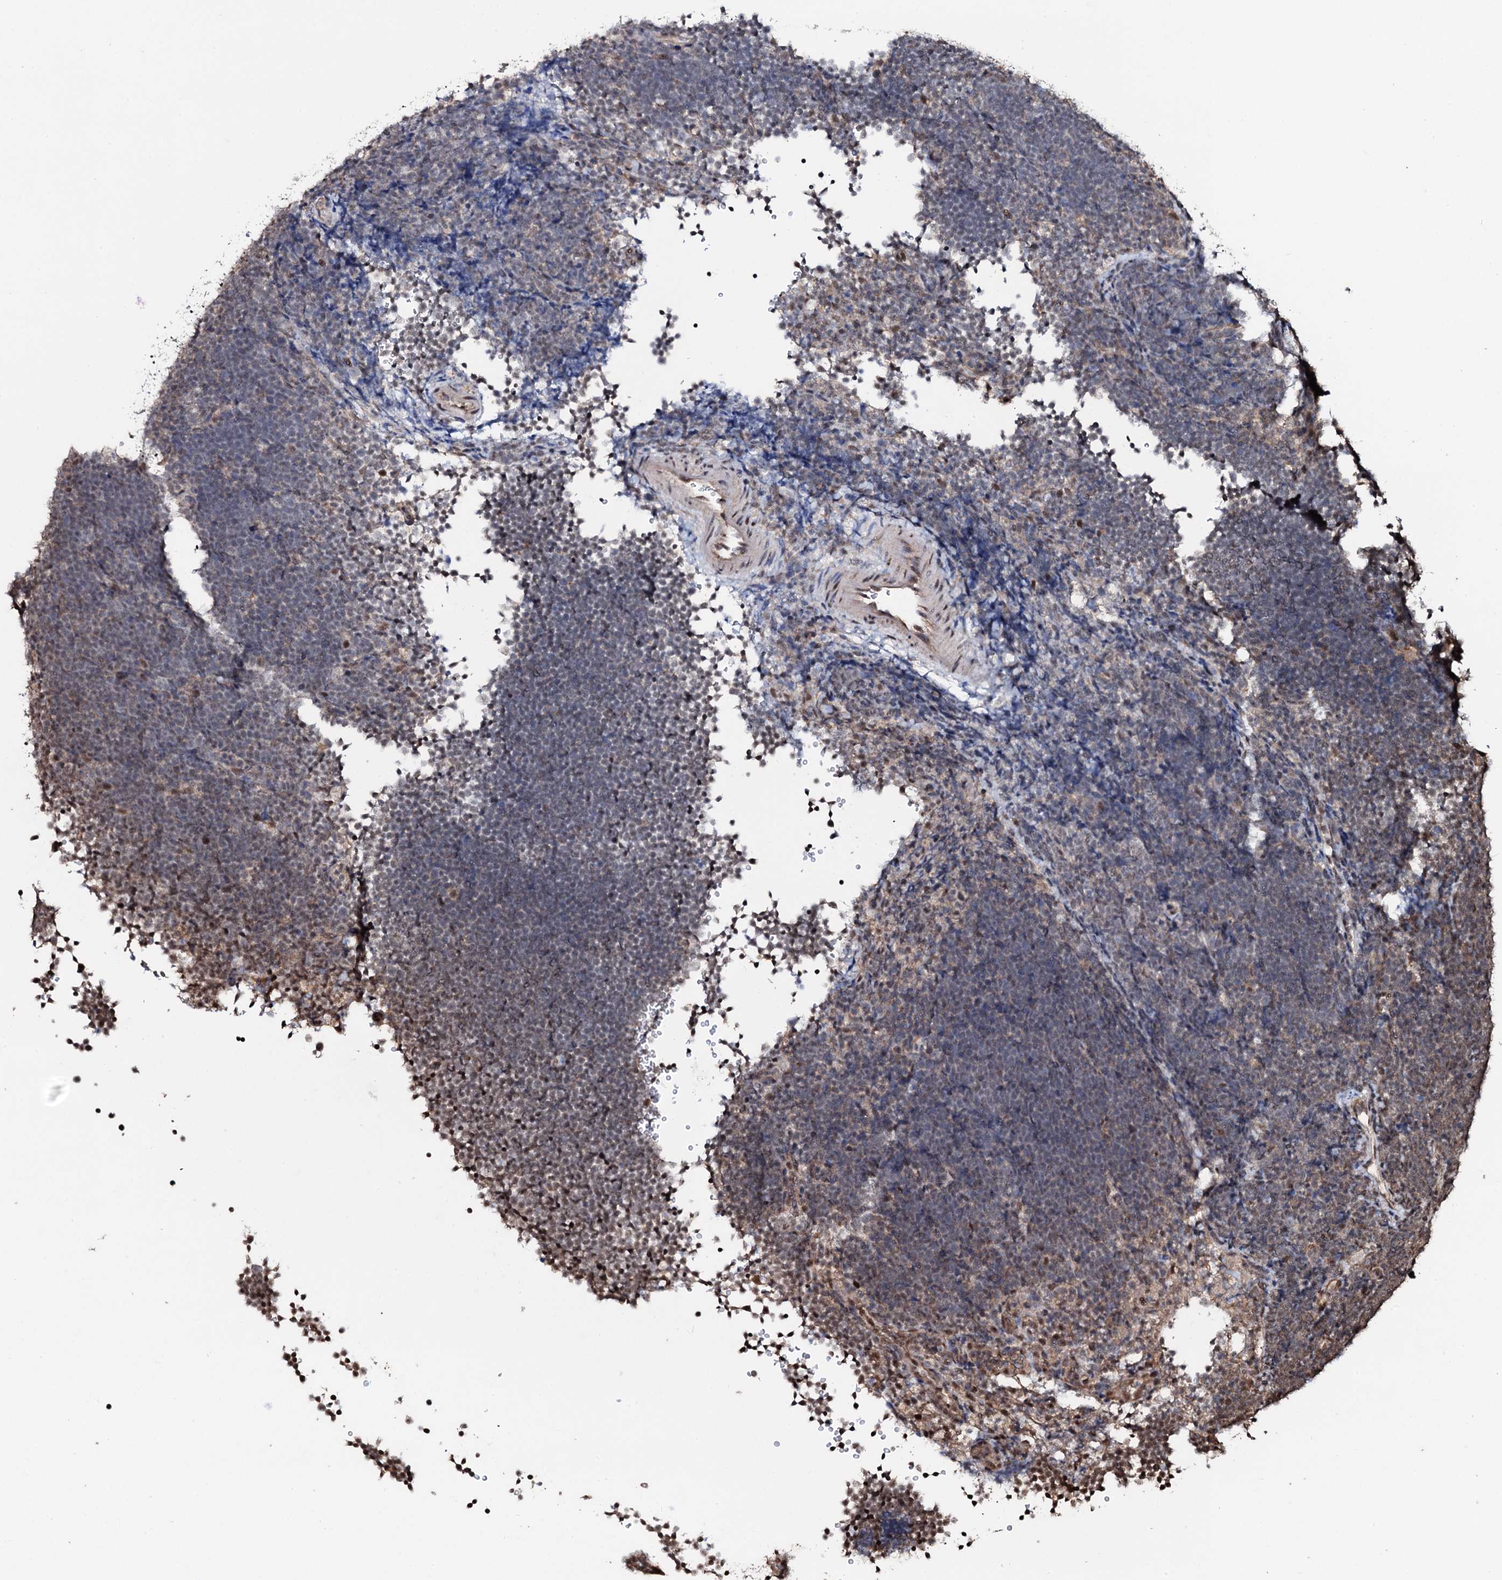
{"staining": {"intensity": "weak", "quantity": "<25%", "location": "nuclear"}, "tissue": "lymphoma", "cell_type": "Tumor cells", "image_type": "cancer", "snomed": [{"axis": "morphology", "description": "Malignant lymphoma, non-Hodgkin's type, High grade"}, {"axis": "topography", "description": "Lymph node"}], "caption": "There is no significant positivity in tumor cells of lymphoma.", "gene": "COG6", "patient": {"sex": "male", "age": 13}}